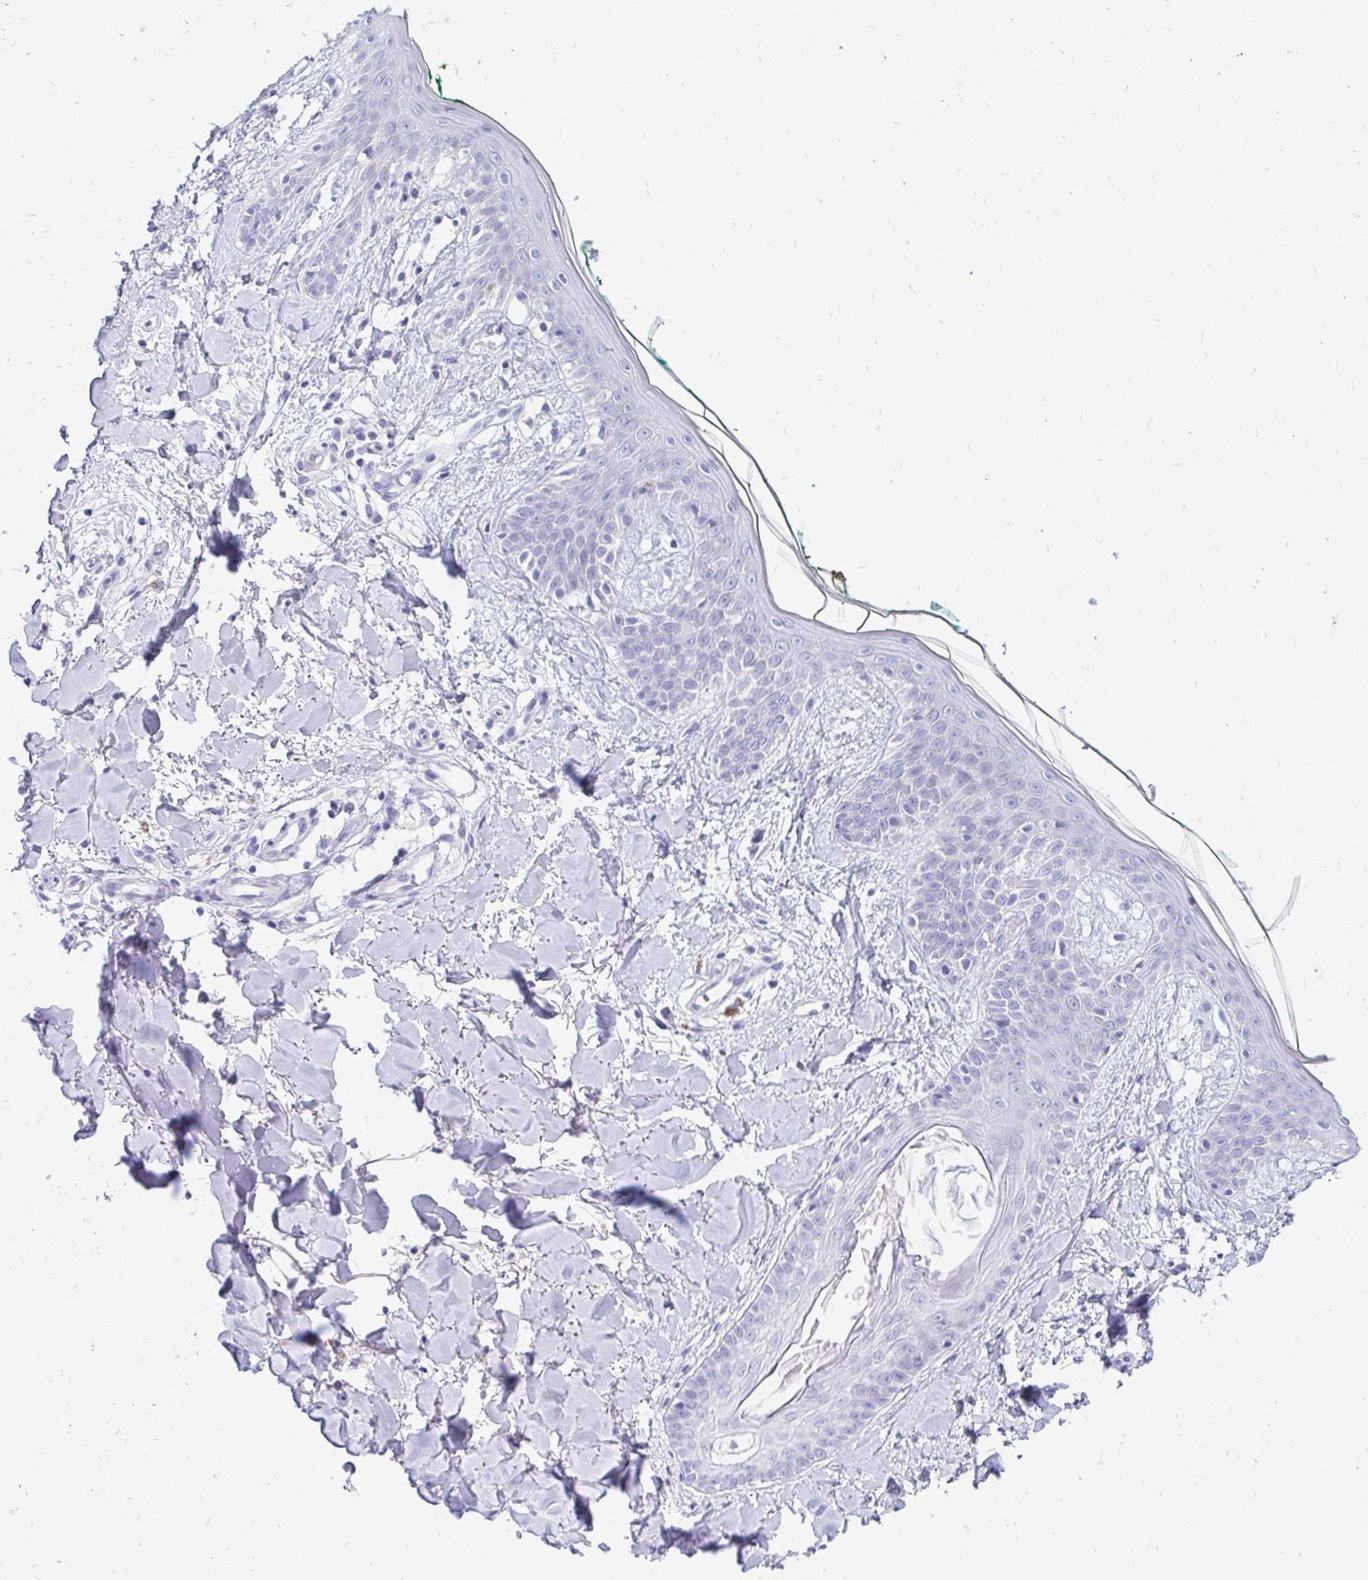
{"staining": {"intensity": "negative", "quantity": "none", "location": "none"}, "tissue": "skin", "cell_type": "Fibroblasts", "image_type": "normal", "snomed": [{"axis": "morphology", "description": "Normal tissue, NOS"}, {"axis": "topography", "description": "Skin"}], "caption": "Immunohistochemistry (IHC) histopathology image of benign human skin stained for a protein (brown), which shows no expression in fibroblasts. (Brightfield microscopy of DAB immunohistochemistry at high magnification).", "gene": "NANOGNB", "patient": {"sex": "female", "age": 34}}